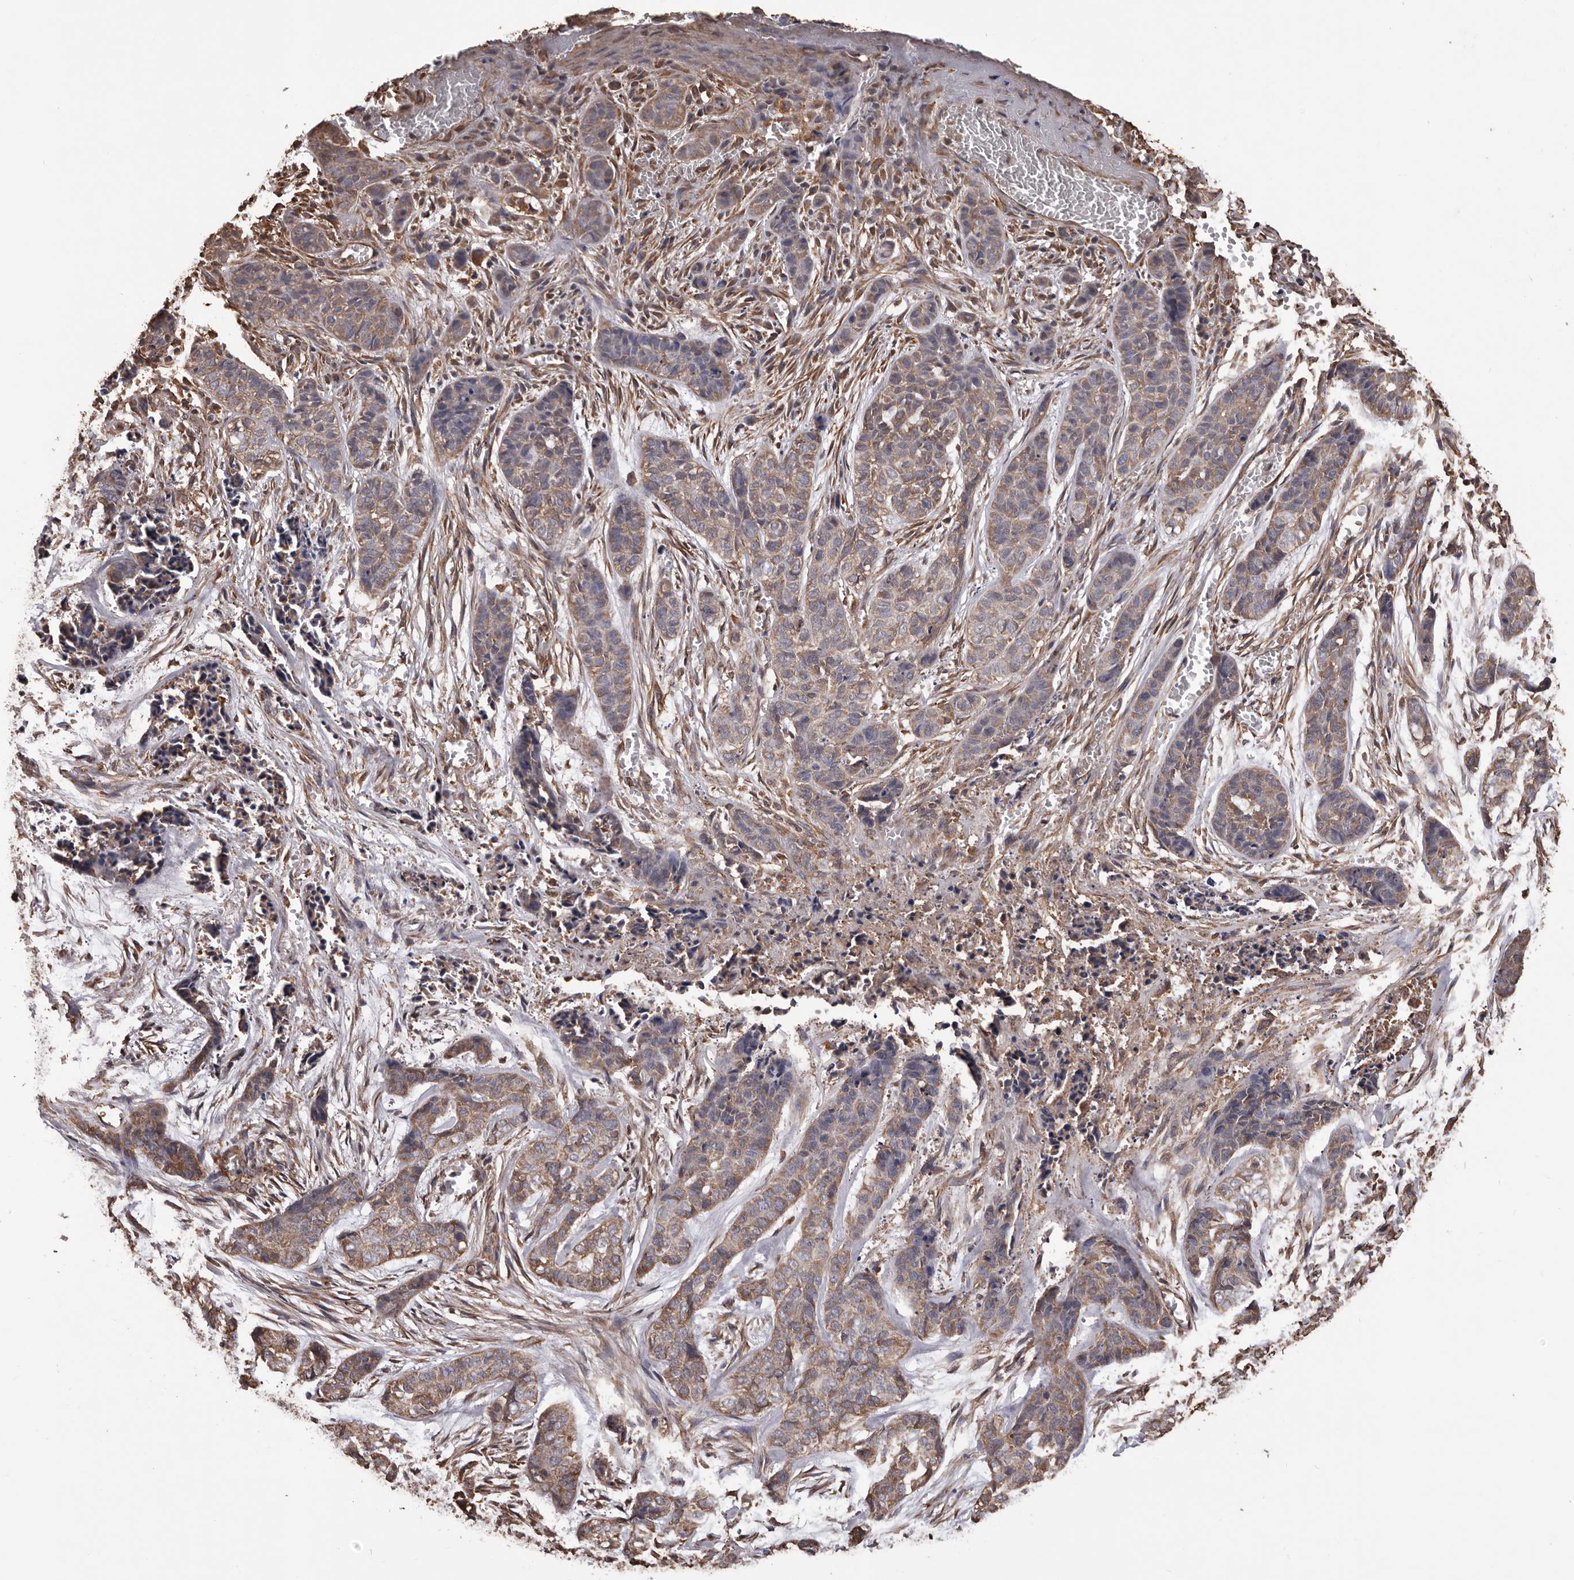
{"staining": {"intensity": "moderate", "quantity": ">75%", "location": "cytoplasmic/membranous"}, "tissue": "skin cancer", "cell_type": "Tumor cells", "image_type": "cancer", "snomed": [{"axis": "morphology", "description": "Basal cell carcinoma"}, {"axis": "topography", "description": "Skin"}], "caption": "Tumor cells demonstrate moderate cytoplasmic/membranous positivity in approximately >75% of cells in skin cancer. The protein is shown in brown color, while the nuclei are stained blue.", "gene": "CEP104", "patient": {"sex": "female", "age": 64}}